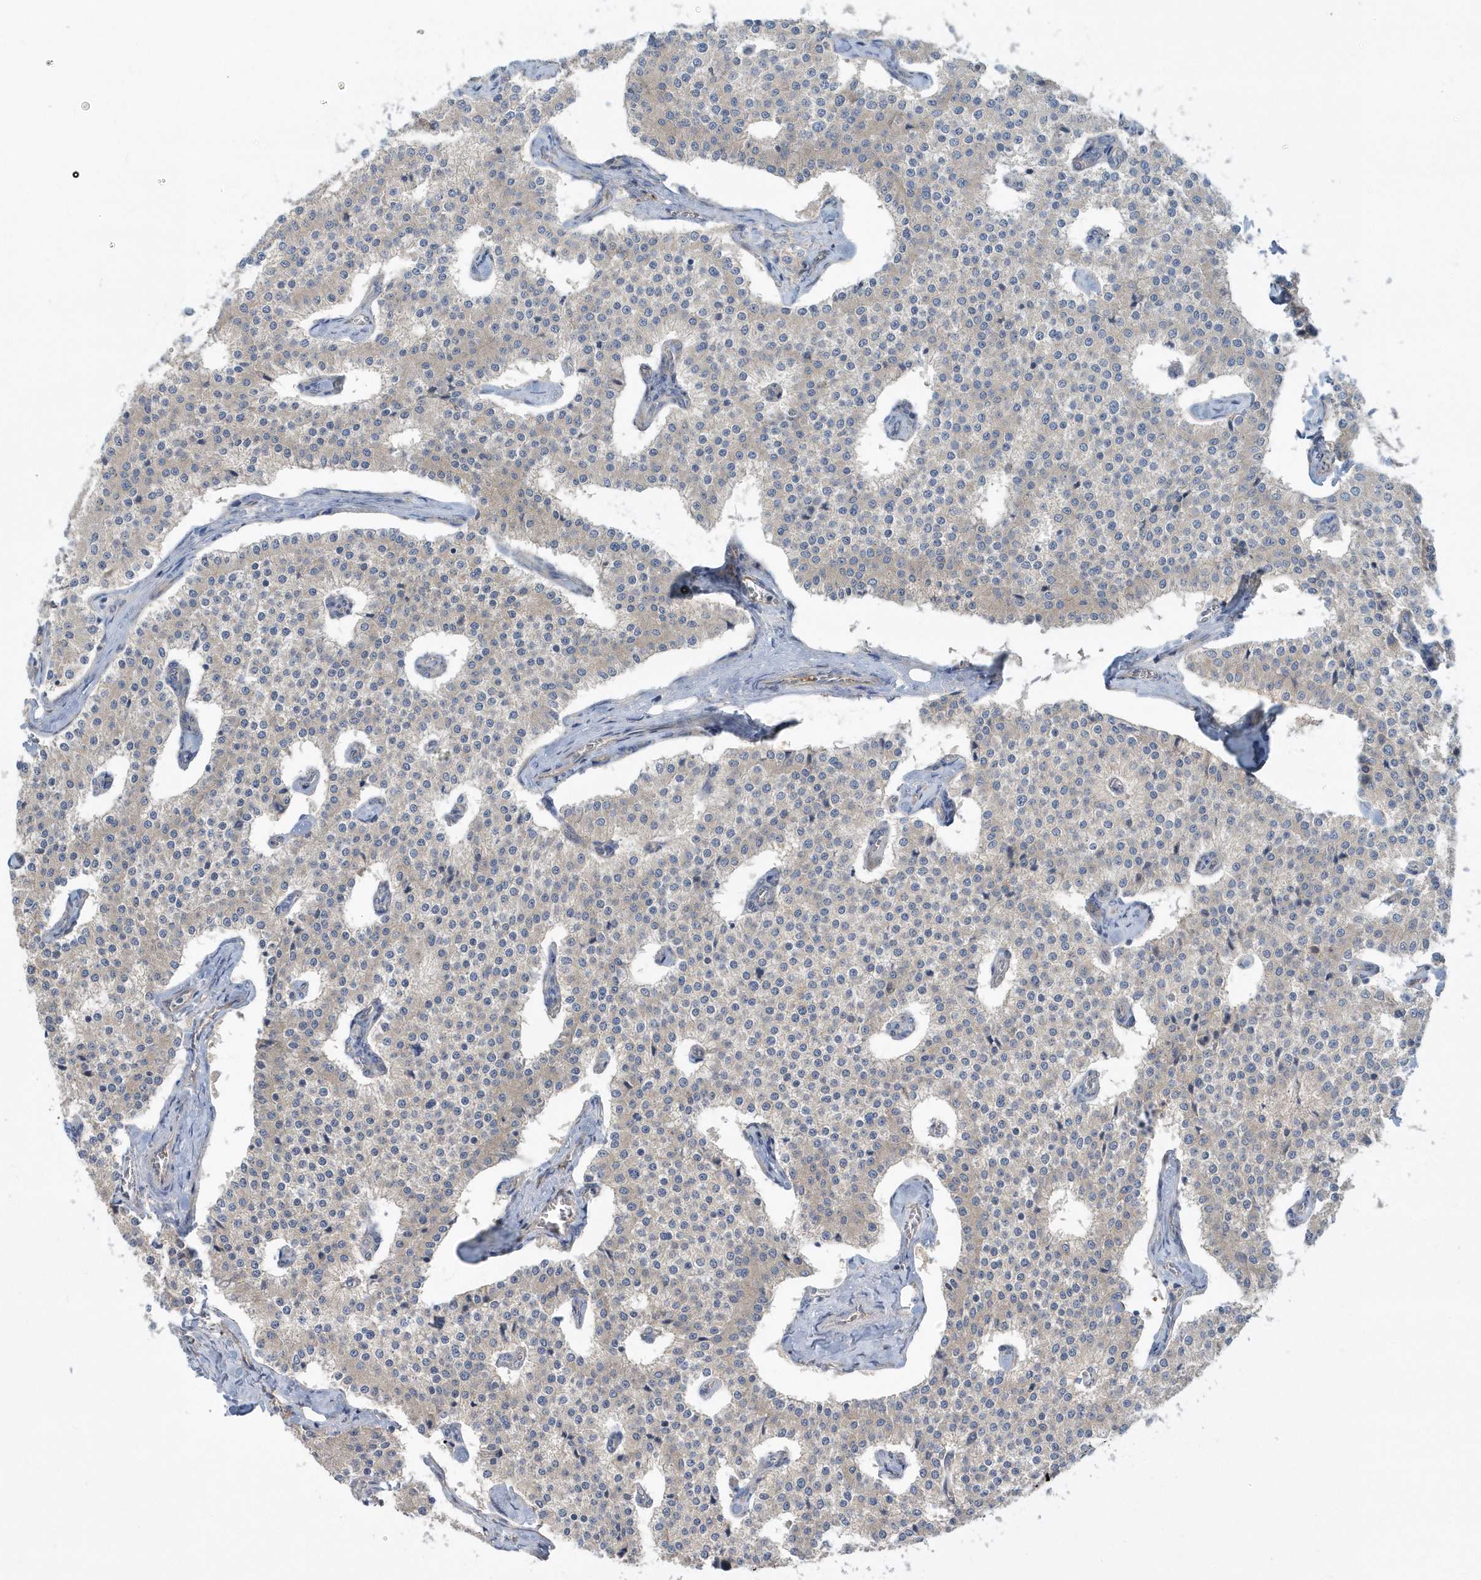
{"staining": {"intensity": "negative", "quantity": "none", "location": "none"}, "tissue": "carcinoid", "cell_type": "Tumor cells", "image_type": "cancer", "snomed": [{"axis": "morphology", "description": "Carcinoid, malignant, NOS"}, {"axis": "topography", "description": "Colon"}], "caption": "A histopathology image of carcinoid (malignant) stained for a protein shows no brown staining in tumor cells. The staining was performed using DAB (3,3'-diaminobenzidine) to visualize the protein expression in brown, while the nuclei were stained in blue with hematoxylin (Magnification: 20x).", "gene": "RAI14", "patient": {"sex": "female", "age": 52}}